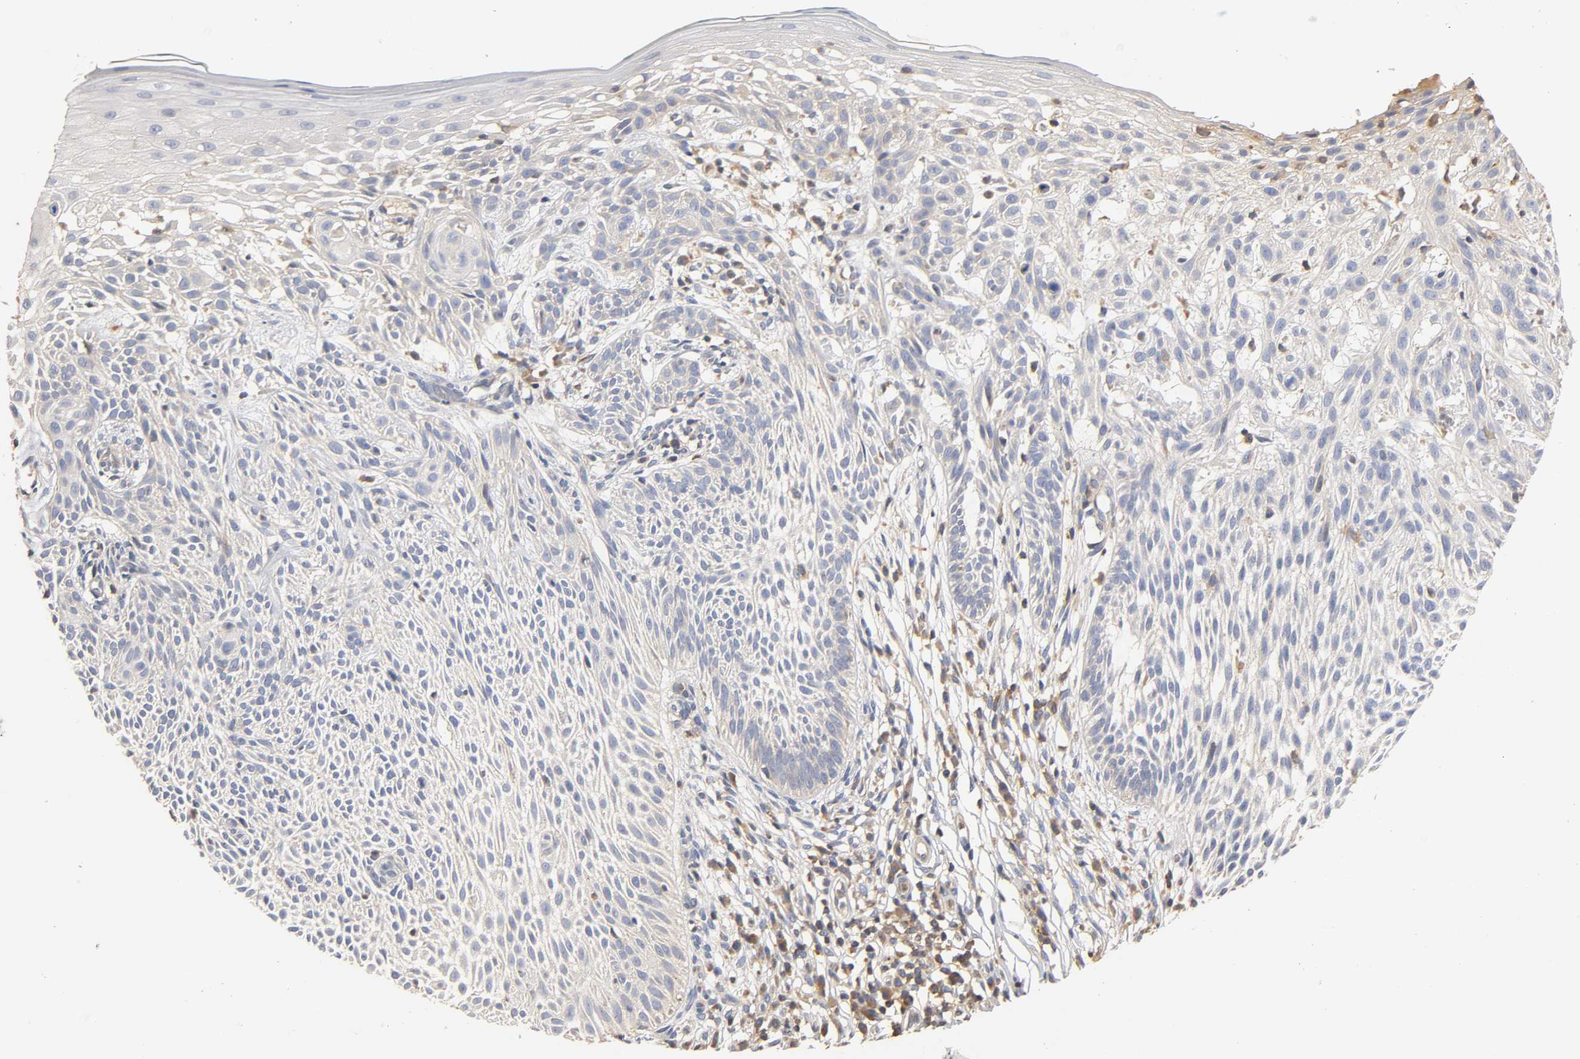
{"staining": {"intensity": "negative", "quantity": "none", "location": "none"}, "tissue": "skin cancer", "cell_type": "Tumor cells", "image_type": "cancer", "snomed": [{"axis": "morphology", "description": "Normal tissue, NOS"}, {"axis": "morphology", "description": "Basal cell carcinoma"}, {"axis": "topography", "description": "Skin"}], "caption": "An immunohistochemistry (IHC) micrograph of skin basal cell carcinoma is shown. There is no staining in tumor cells of skin basal cell carcinoma. Nuclei are stained in blue.", "gene": "RHOA", "patient": {"sex": "female", "age": 69}}